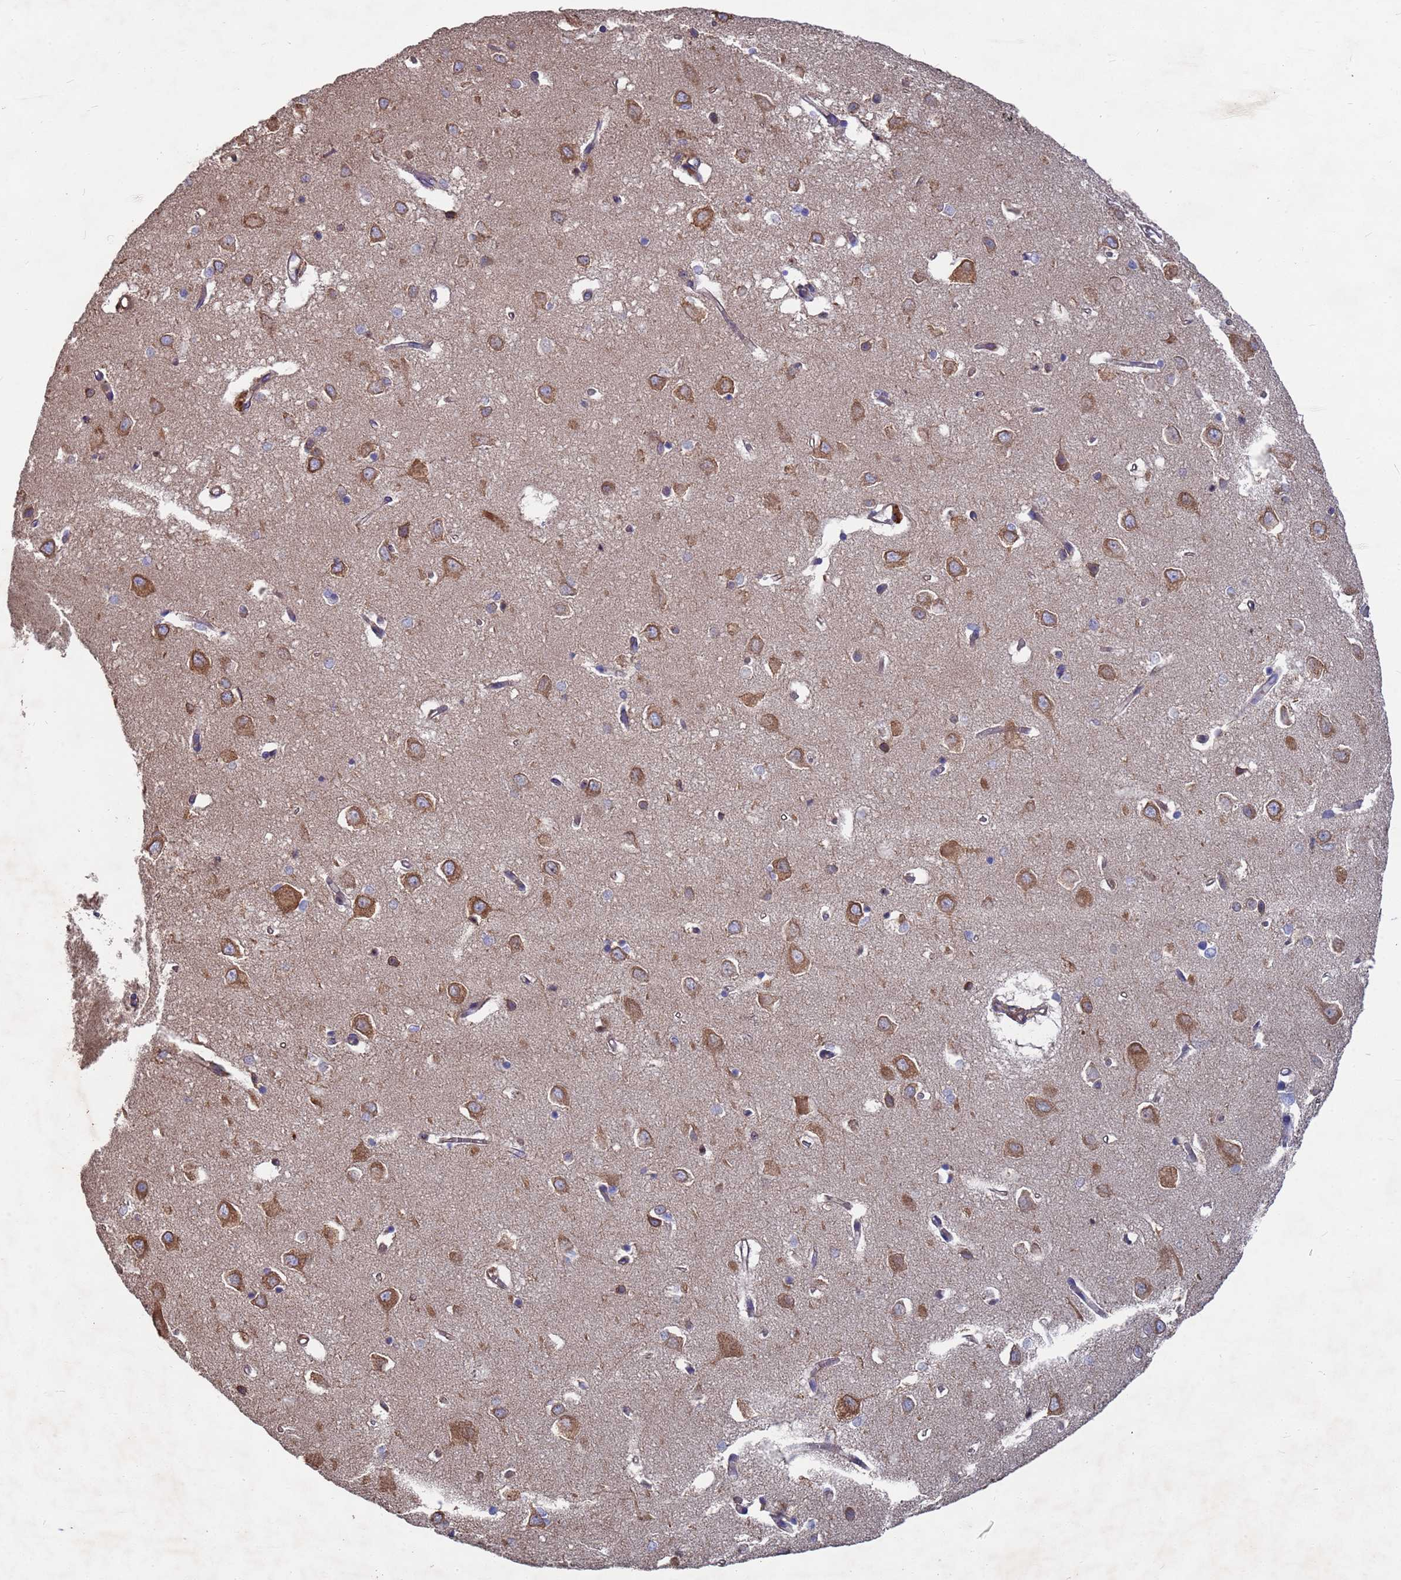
{"staining": {"intensity": "moderate", "quantity": ">75%", "location": "cytoplasmic/membranous"}, "tissue": "cerebral cortex", "cell_type": "Endothelial cells", "image_type": "normal", "snomed": [{"axis": "morphology", "description": "Normal tissue, NOS"}, {"axis": "topography", "description": "Cerebral cortex"}], "caption": "Moderate cytoplasmic/membranous positivity is present in about >75% of endothelial cells in normal cerebral cortex.", "gene": "PYCR1", "patient": {"sex": "female", "age": 64}}